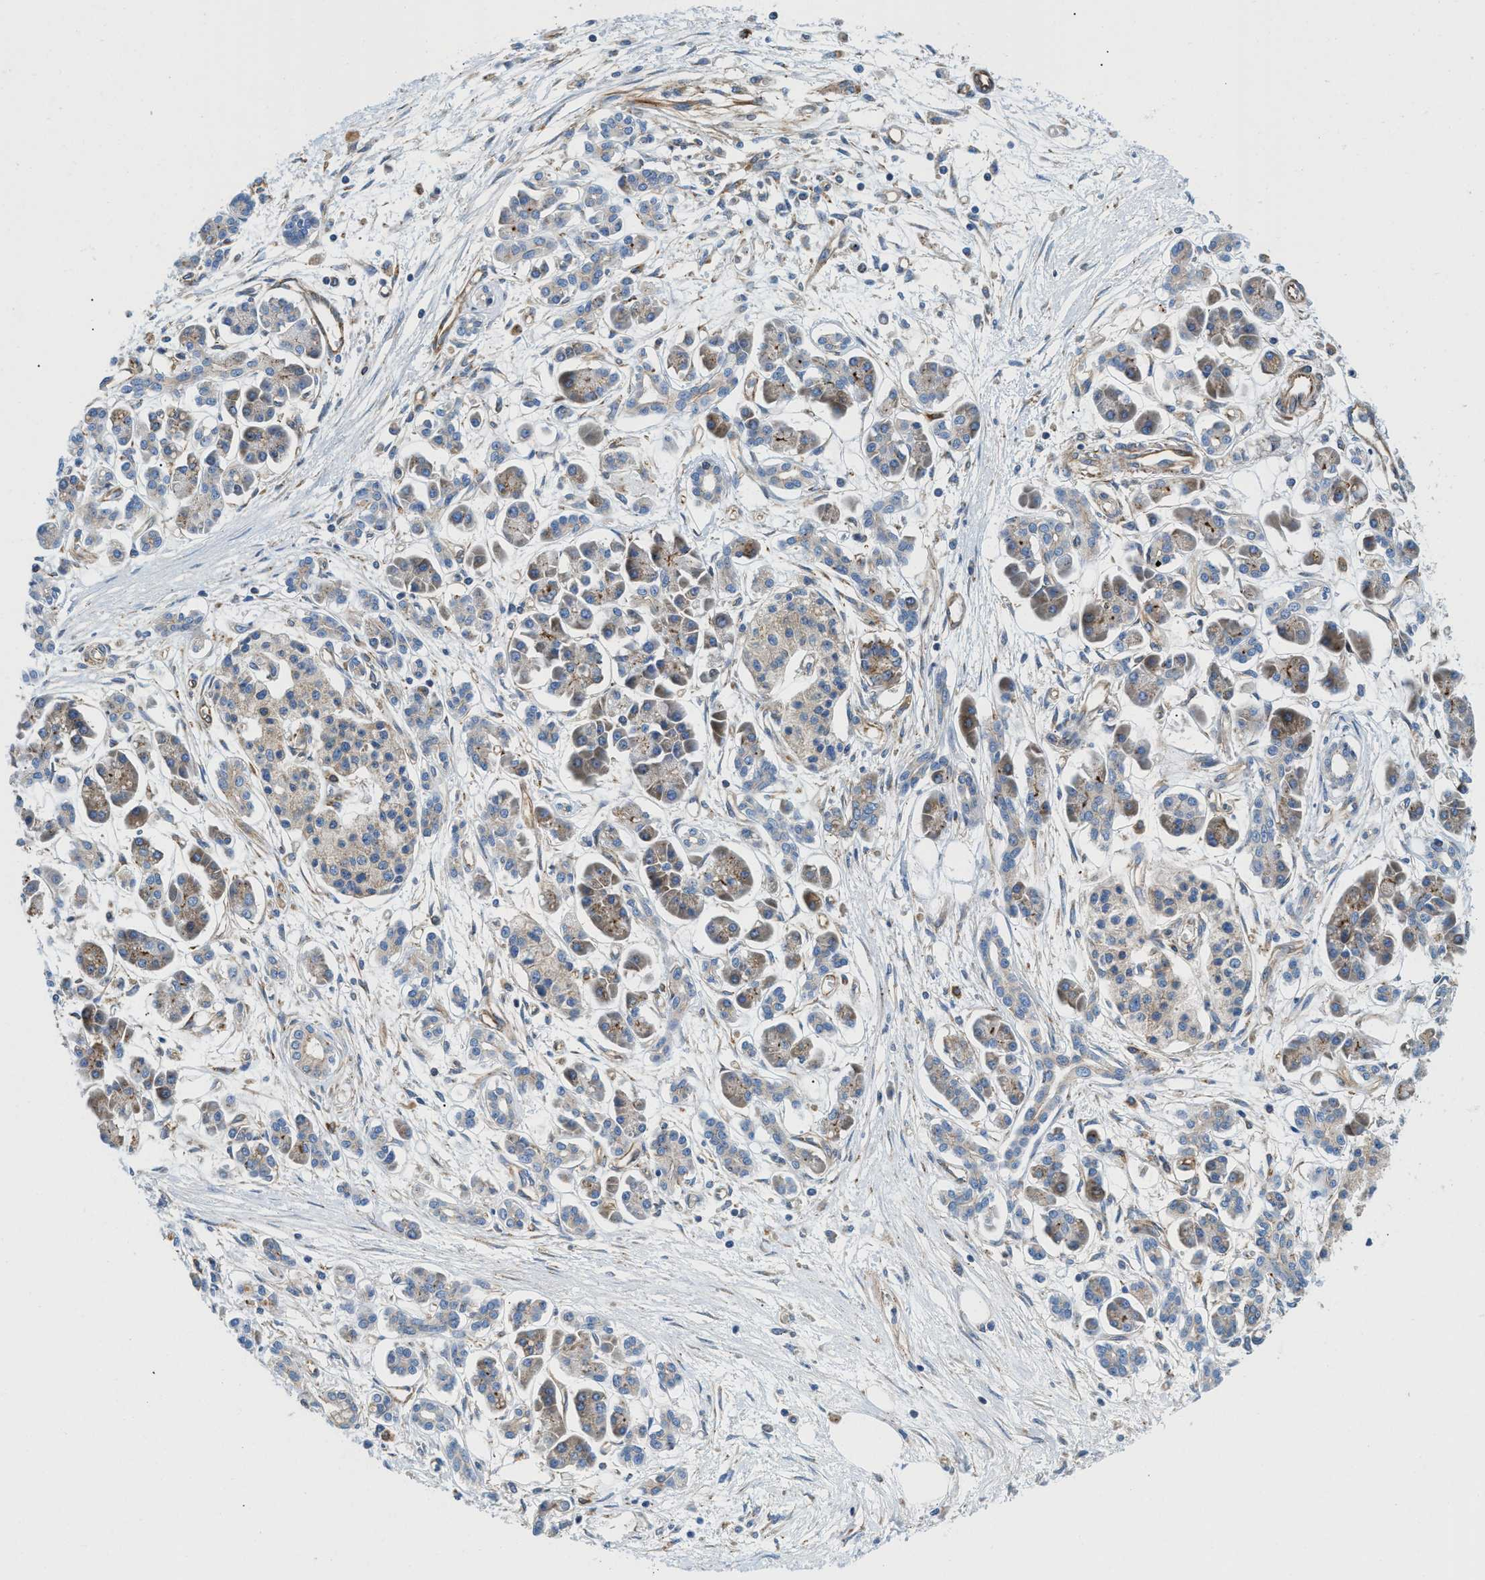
{"staining": {"intensity": "moderate", "quantity": "<25%", "location": "cytoplasmic/membranous"}, "tissue": "pancreatic cancer", "cell_type": "Tumor cells", "image_type": "cancer", "snomed": [{"axis": "morphology", "description": "Adenocarcinoma, NOS"}, {"axis": "topography", "description": "Pancreas"}], "caption": "The immunohistochemical stain shows moderate cytoplasmic/membranous staining in tumor cells of pancreatic adenocarcinoma tissue.", "gene": "HSD17B12", "patient": {"sex": "female", "age": 77}}